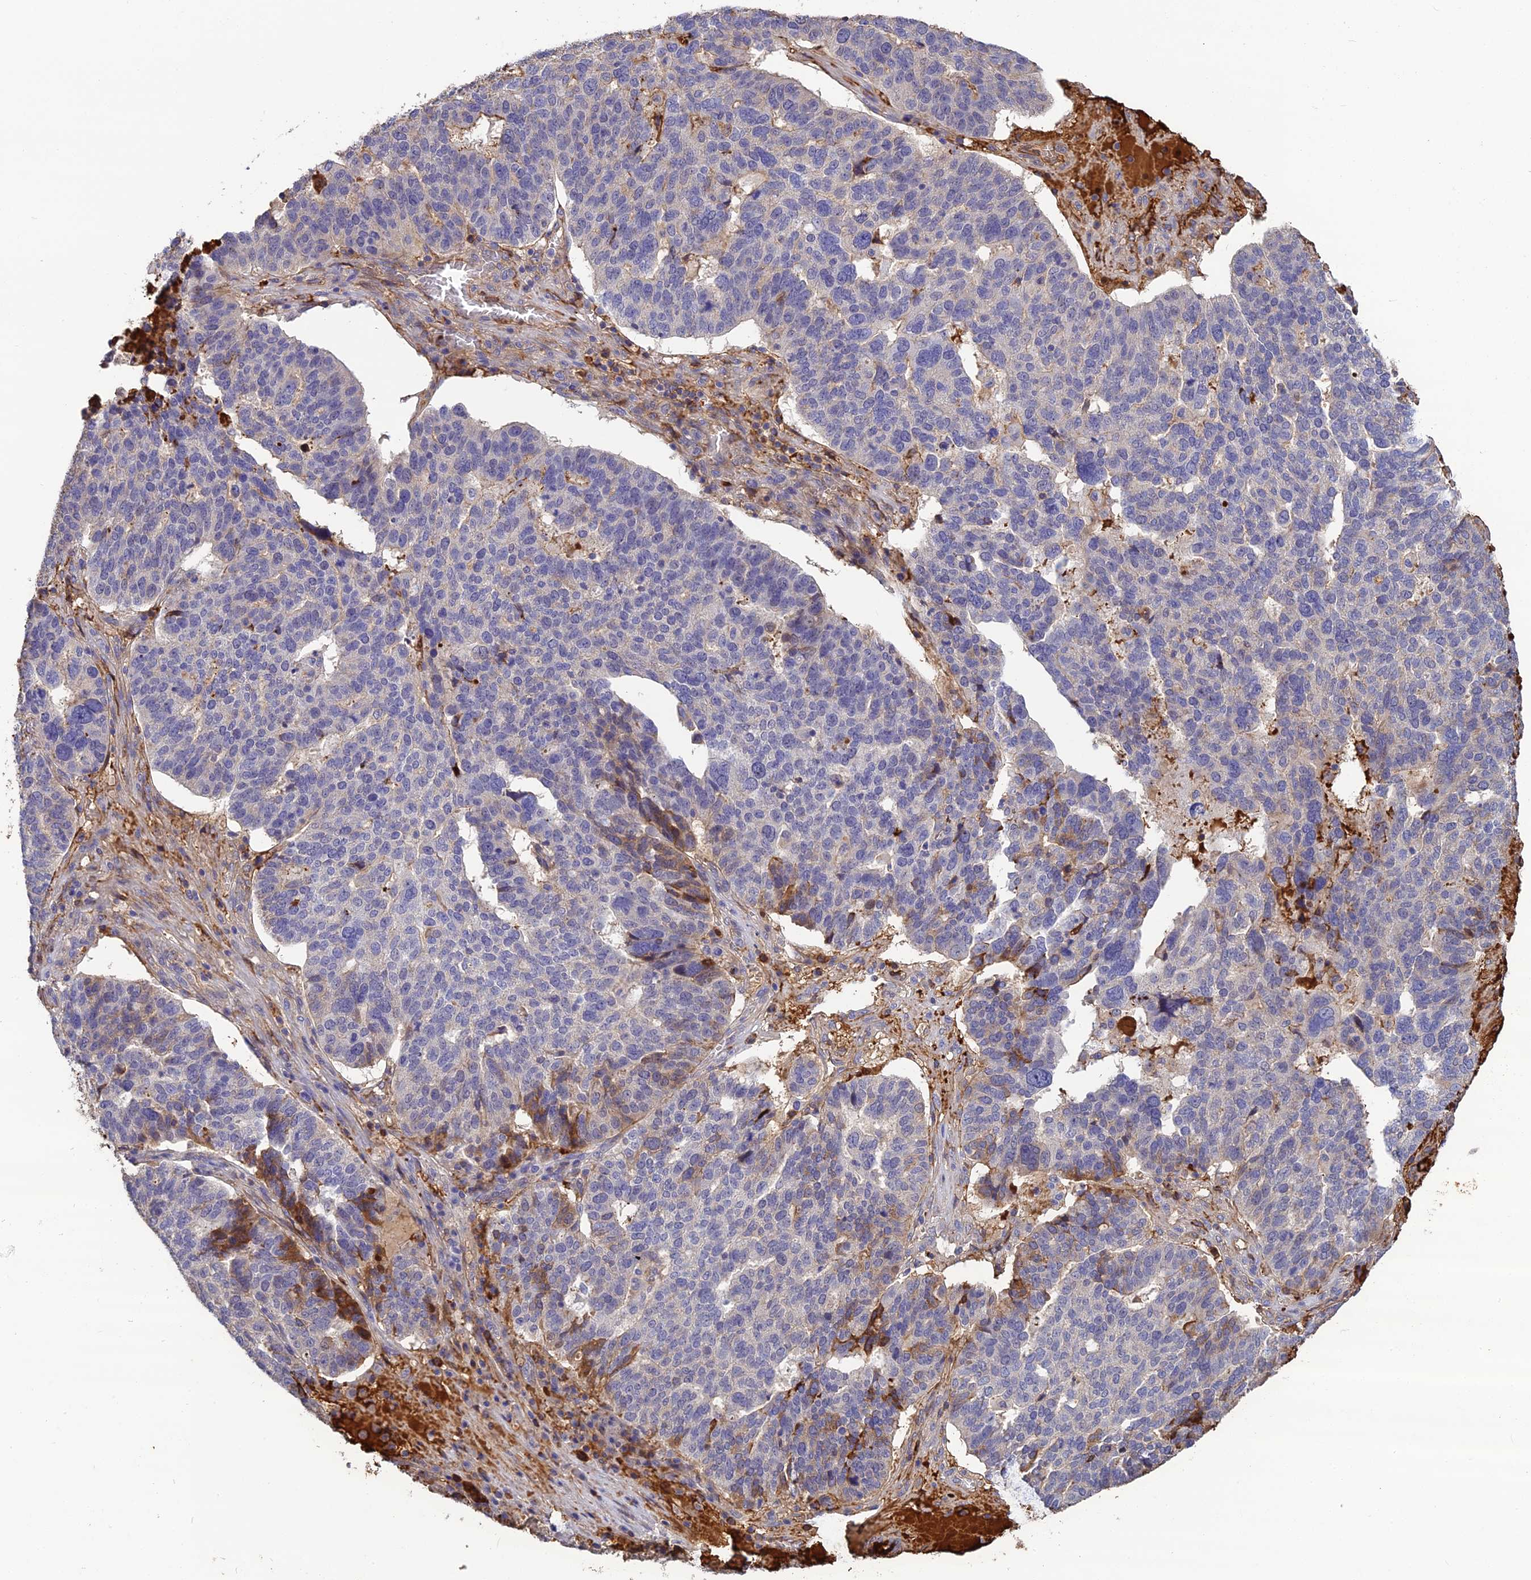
{"staining": {"intensity": "negative", "quantity": "none", "location": "none"}, "tissue": "ovarian cancer", "cell_type": "Tumor cells", "image_type": "cancer", "snomed": [{"axis": "morphology", "description": "Cystadenocarcinoma, serous, NOS"}, {"axis": "topography", "description": "Ovary"}], "caption": "Image shows no significant protein staining in tumor cells of ovarian cancer (serous cystadenocarcinoma).", "gene": "PZP", "patient": {"sex": "female", "age": 59}}